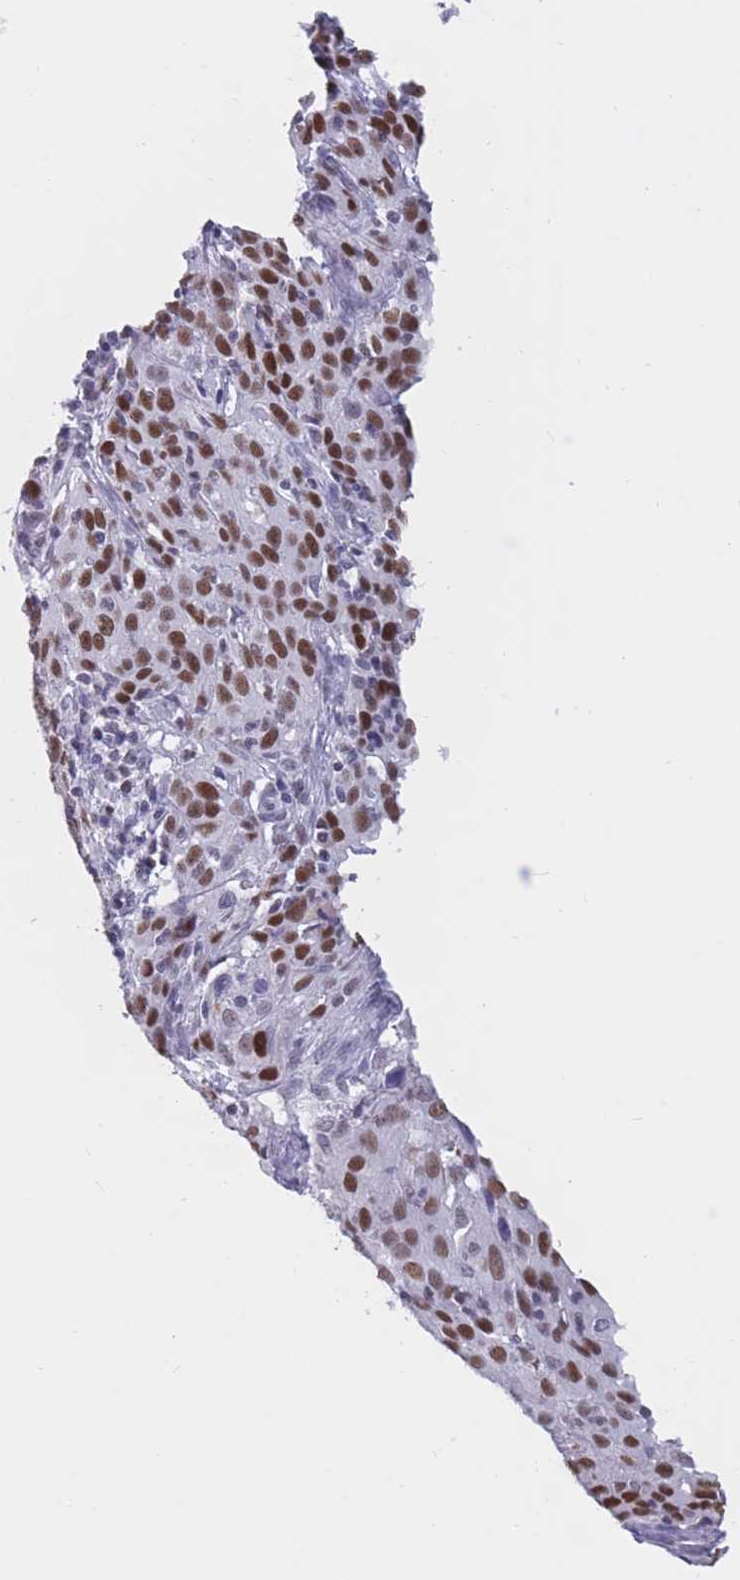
{"staining": {"intensity": "strong", "quantity": ">75%", "location": "nuclear"}, "tissue": "cervical cancer", "cell_type": "Tumor cells", "image_type": "cancer", "snomed": [{"axis": "morphology", "description": "Squamous cell carcinoma, NOS"}, {"axis": "topography", "description": "Cervix"}], "caption": "Immunohistochemical staining of squamous cell carcinoma (cervical) demonstrates strong nuclear protein staining in approximately >75% of tumor cells.", "gene": "NASP", "patient": {"sex": "female", "age": 50}}